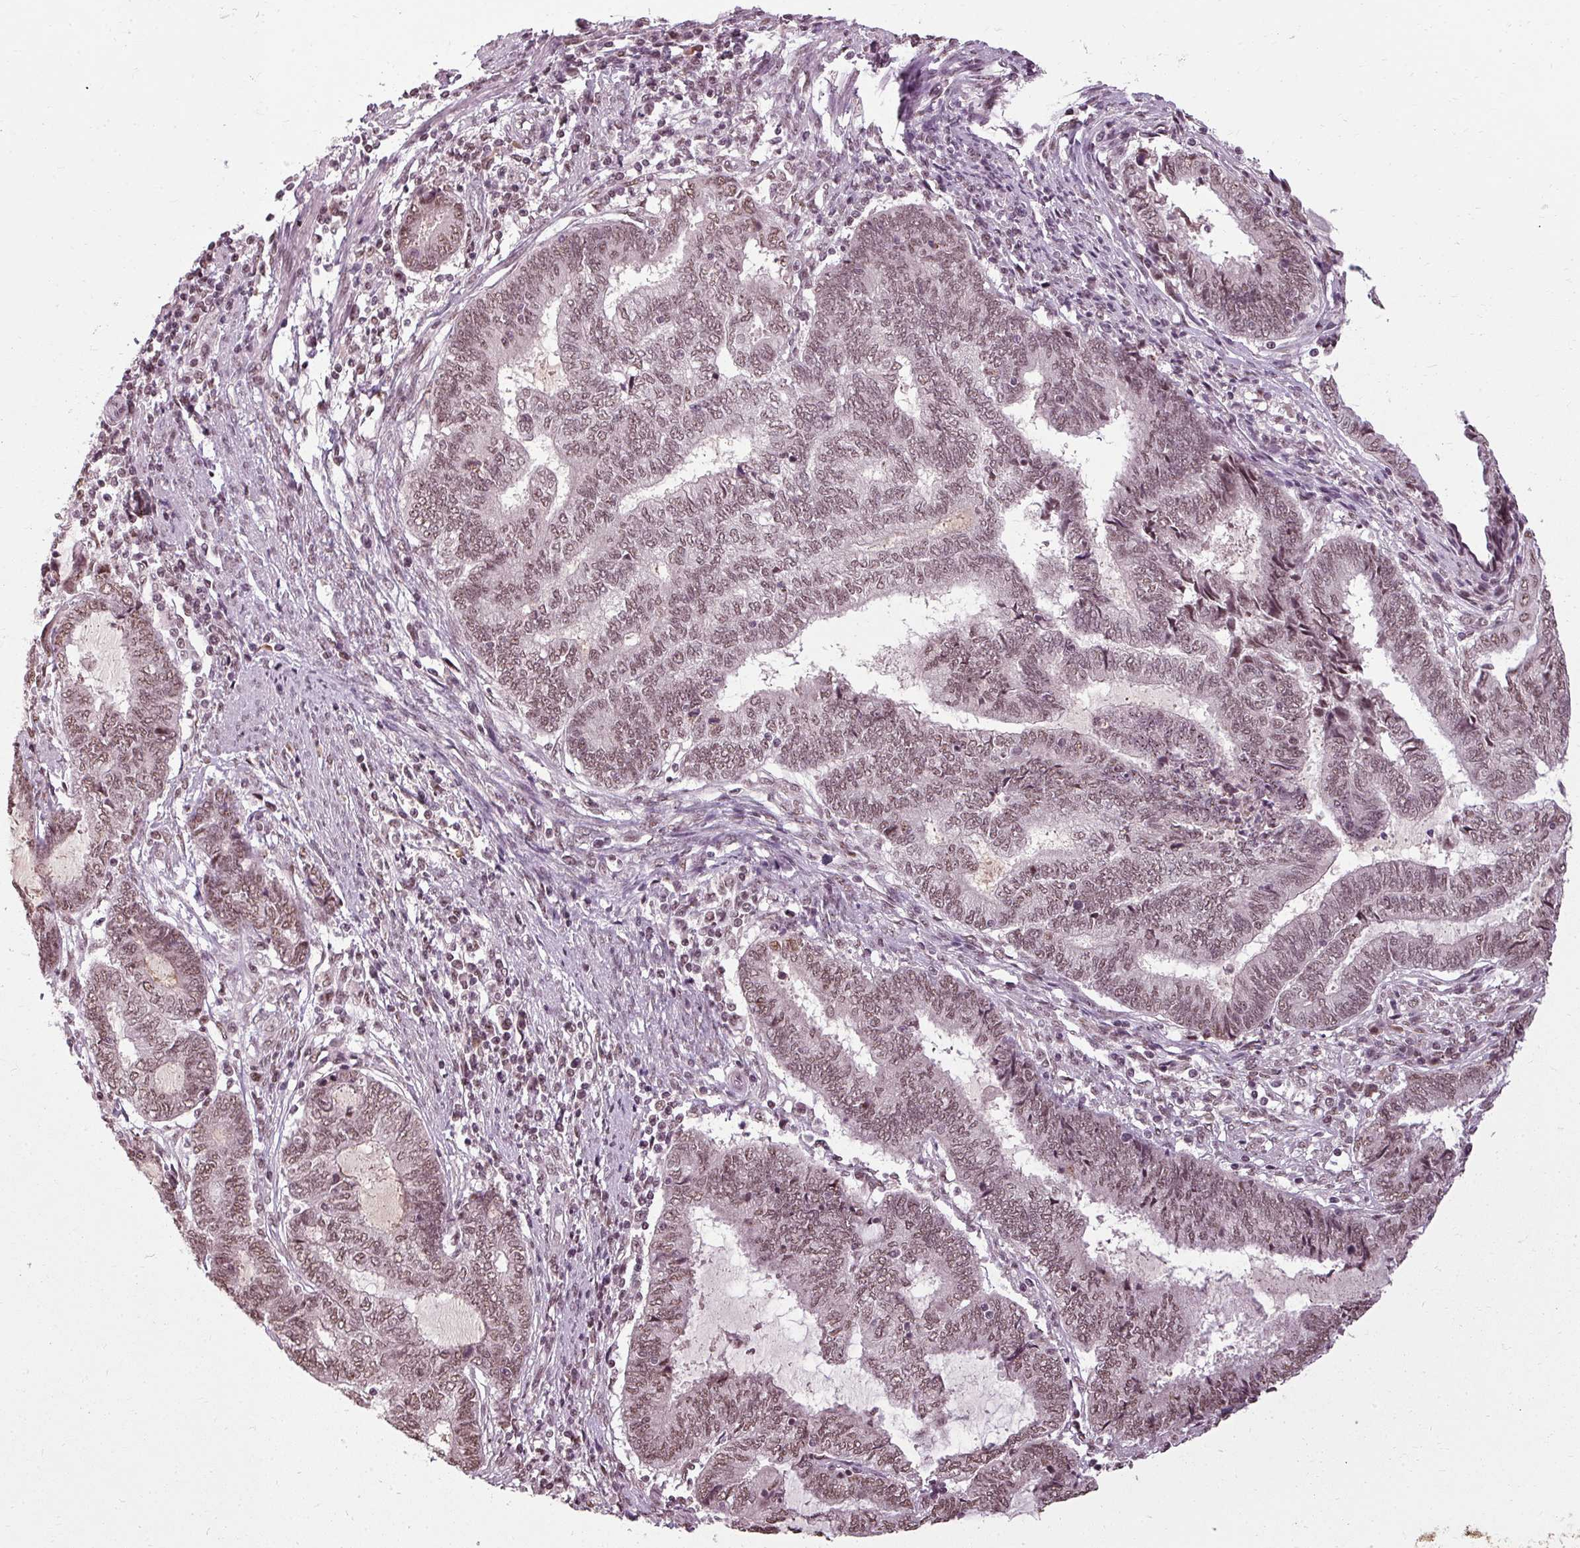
{"staining": {"intensity": "moderate", "quantity": ">75%", "location": "nuclear"}, "tissue": "endometrial cancer", "cell_type": "Tumor cells", "image_type": "cancer", "snomed": [{"axis": "morphology", "description": "Adenocarcinoma, NOS"}, {"axis": "topography", "description": "Uterus"}, {"axis": "topography", "description": "Endometrium"}], "caption": "Immunohistochemical staining of adenocarcinoma (endometrial) exhibits moderate nuclear protein expression in approximately >75% of tumor cells.", "gene": "BCAS3", "patient": {"sex": "female", "age": 70}}